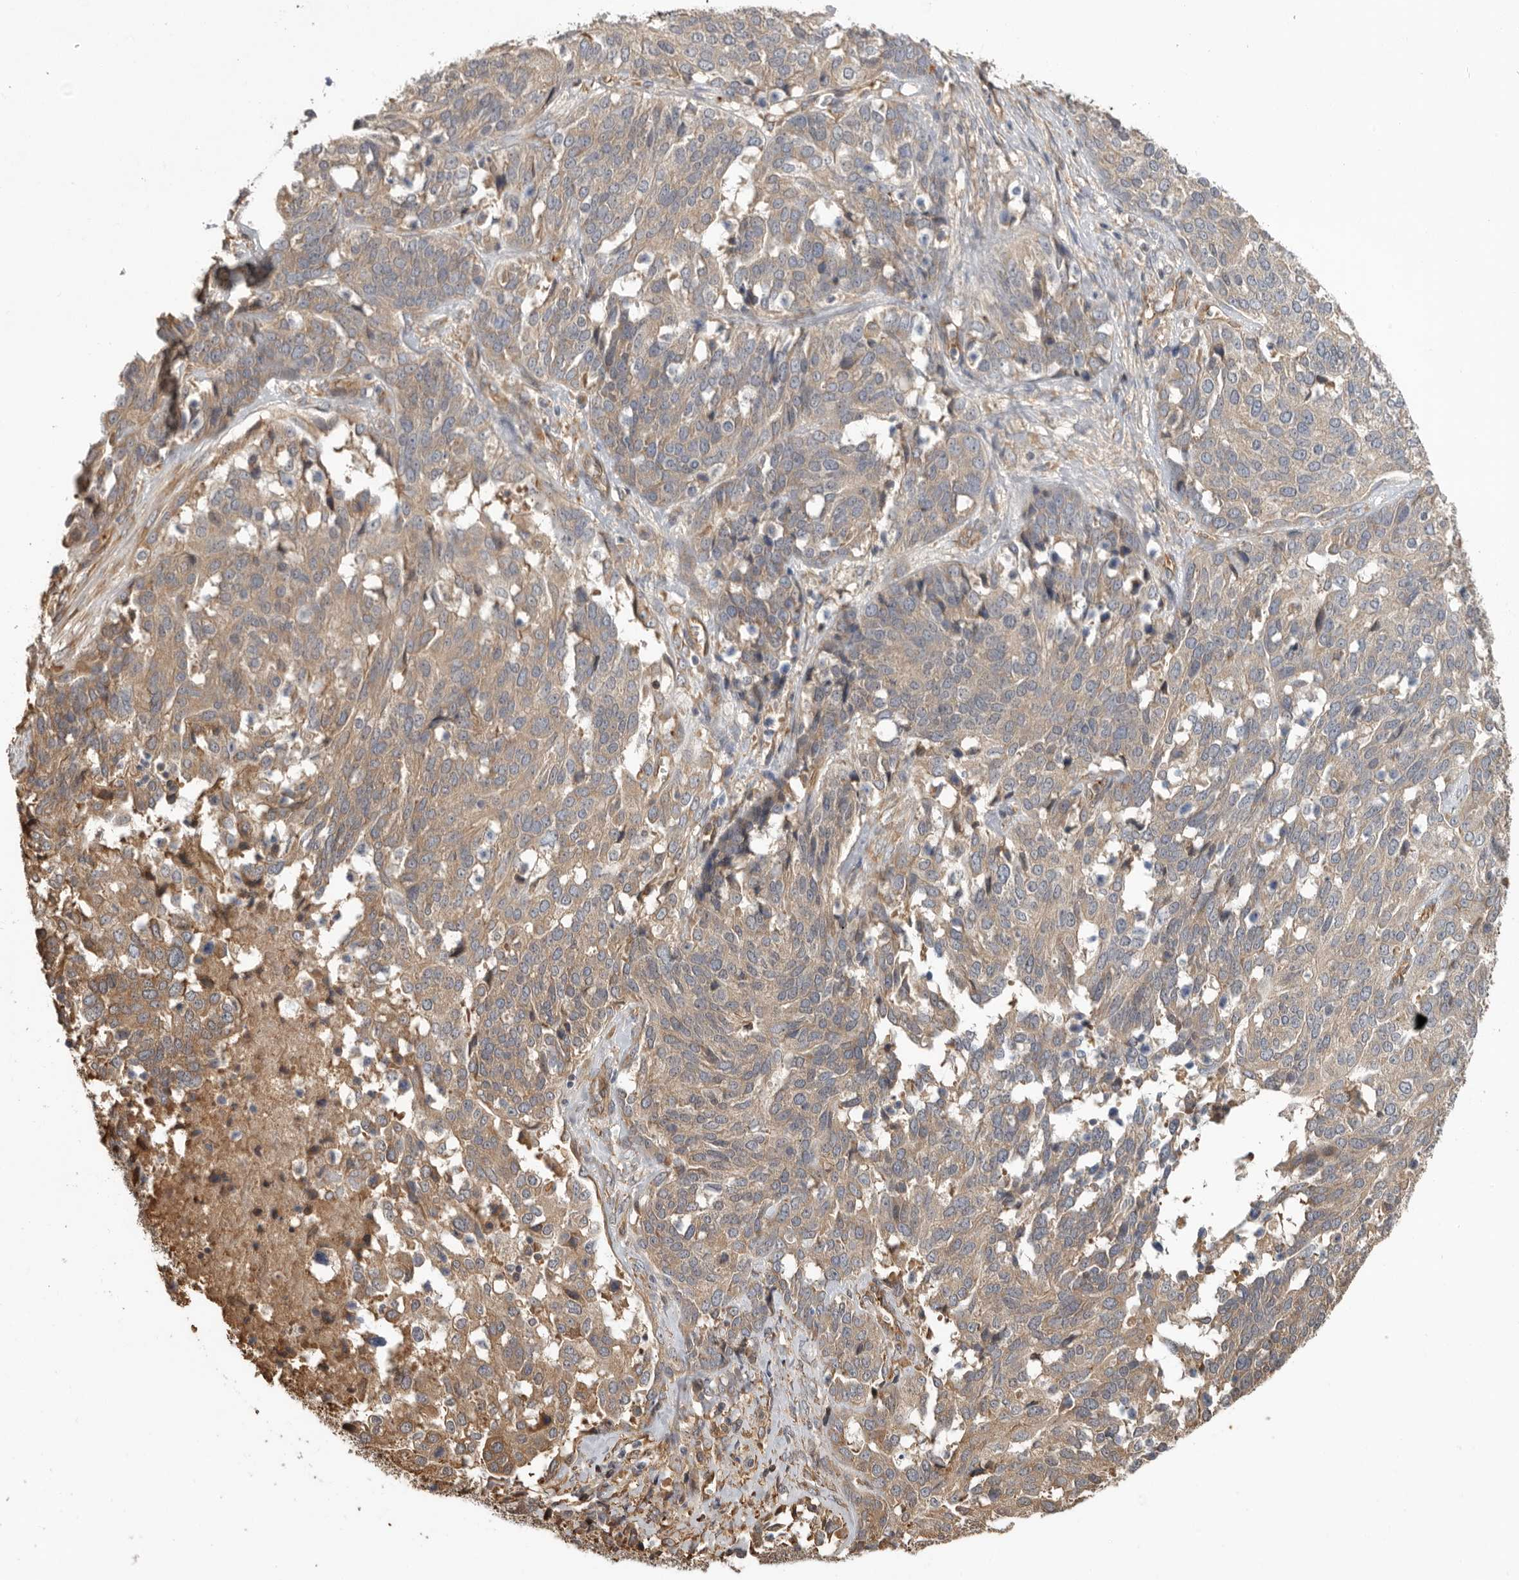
{"staining": {"intensity": "moderate", "quantity": ">75%", "location": "cytoplasmic/membranous"}, "tissue": "ovarian cancer", "cell_type": "Tumor cells", "image_type": "cancer", "snomed": [{"axis": "morphology", "description": "Cystadenocarcinoma, serous, NOS"}, {"axis": "topography", "description": "Ovary"}], "caption": "Serous cystadenocarcinoma (ovarian) stained with IHC shows moderate cytoplasmic/membranous positivity in approximately >75% of tumor cells.", "gene": "CDC42BPB", "patient": {"sex": "female", "age": 44}}